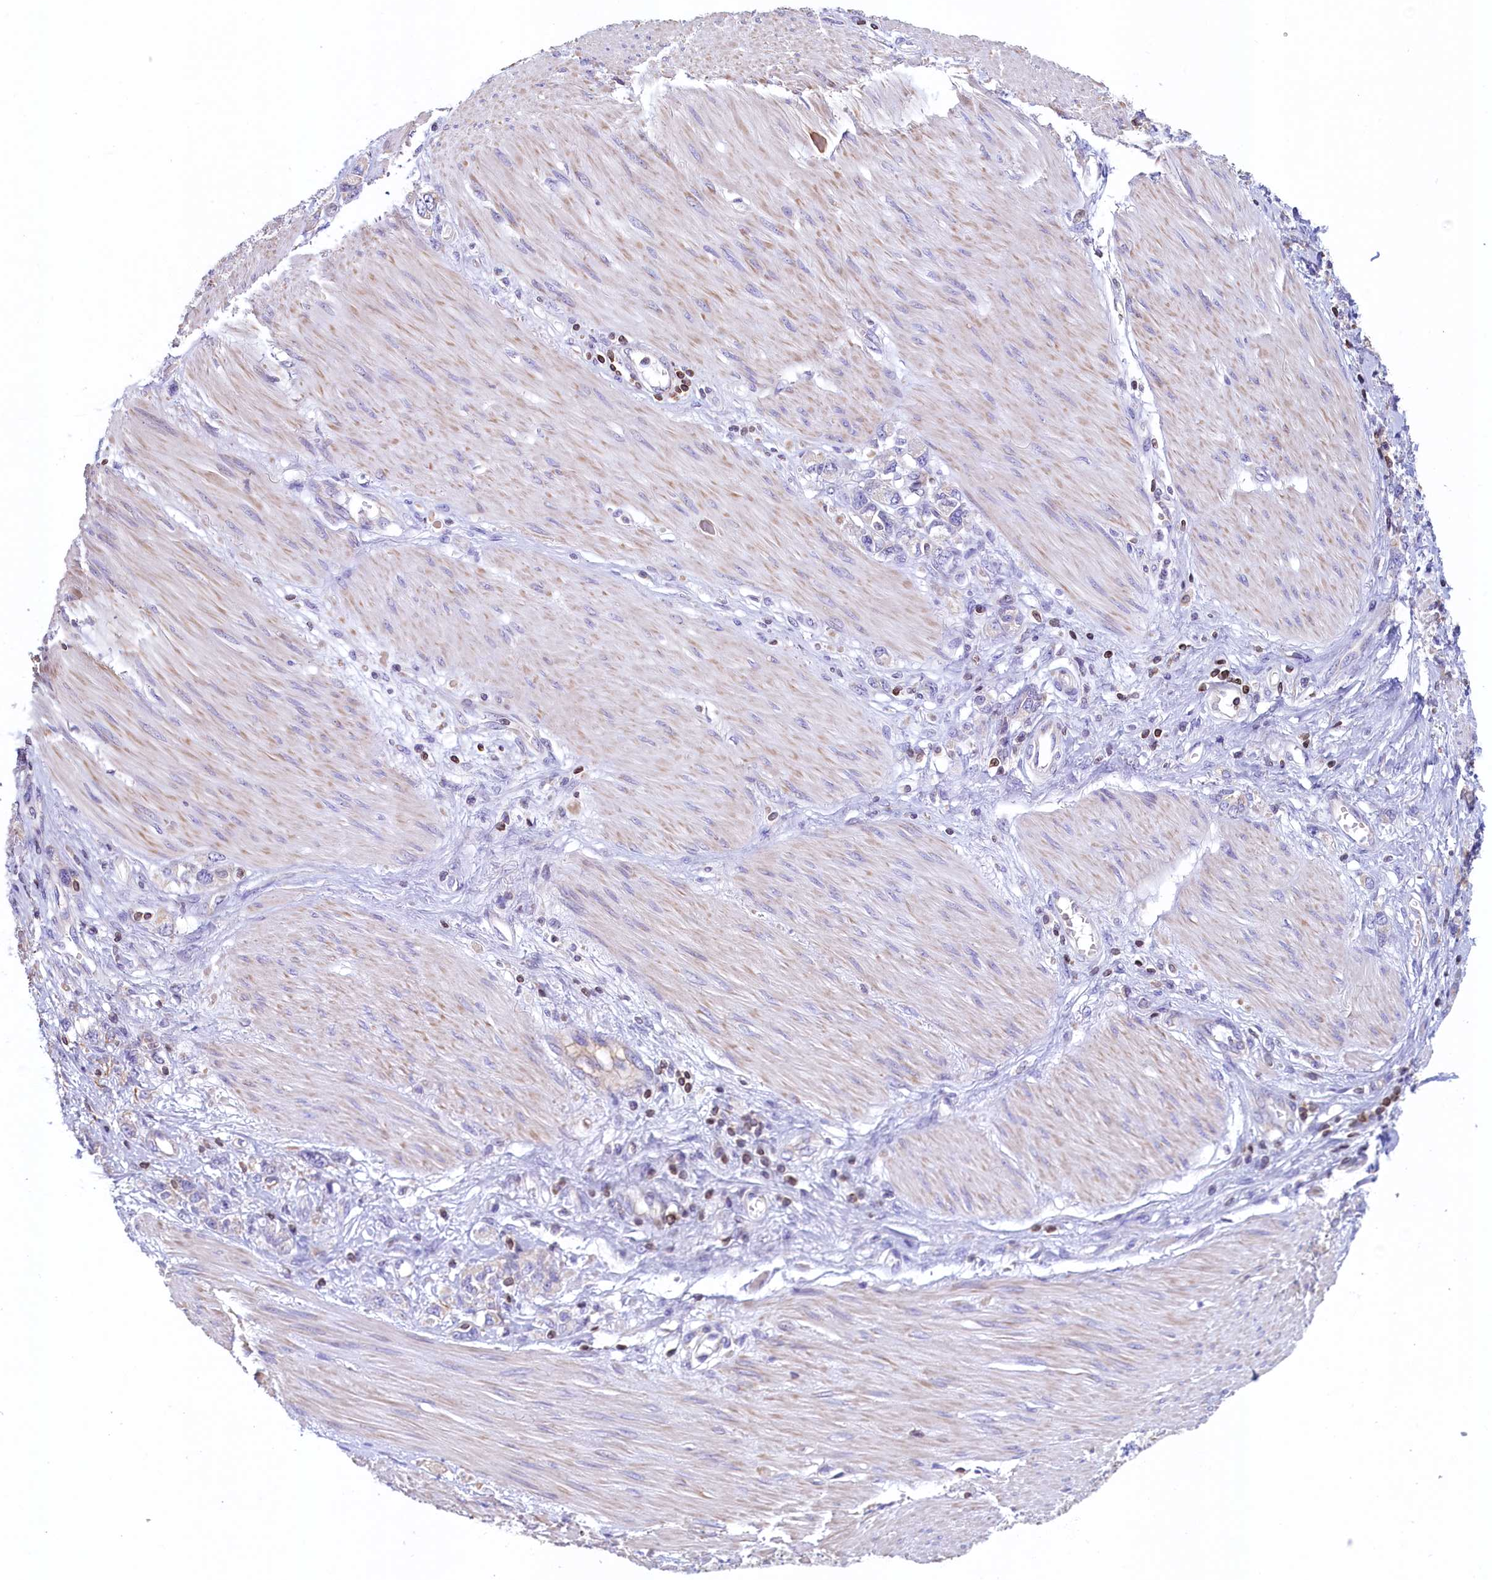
{"staining": {"intensity": "negative", "quantity": "none", "location": "none"}, "tissue": "stomach cancer", "cell_type": "Tumor cells", "image_type": "cancer", "snomed": [{"axis": "morphology", "description": "Adenocarcinoma, NOS"}, {"axis": "topography", "description": "Stomach"}], "caption": "Immunohistochemistry (IHC) micrograph of stomach adenocarcinoma stained for a protein (brown), which displays no expression in tumor cells.", "gene": "TRAF3IP3", "patient": {"sex": "female", "age": 76}}